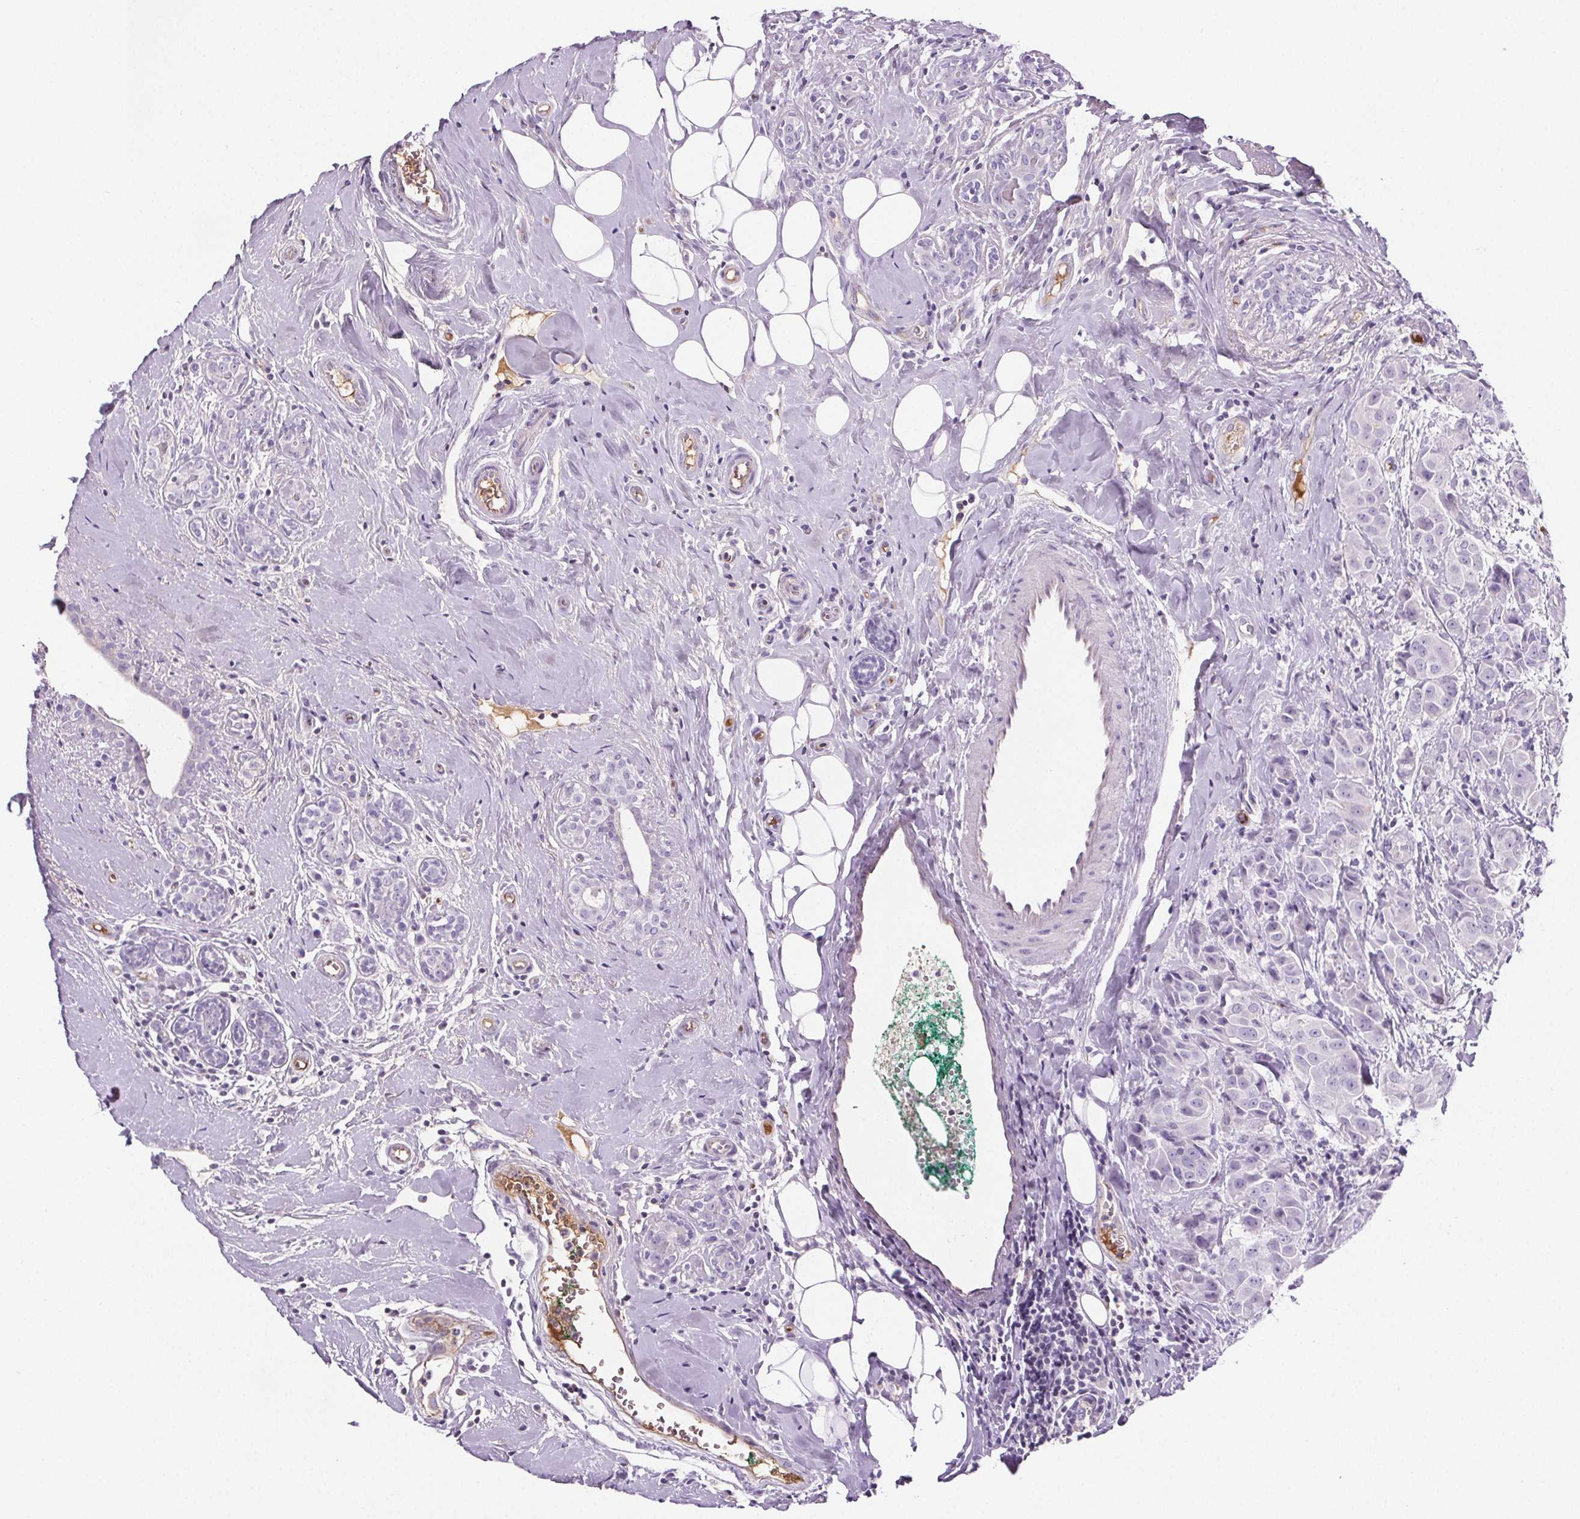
{"staining": {"intensity": "negative", "quantity": "none", "location": "none"}, "tissue": "breast cancer", "cell_type": "Tumor cells", "image_type": "cancer", "snomed": [{"axis": "morphology", "description": "Normal tissue, NOS"}, {"axis": "morphology", "description": "Duct carcinoma"}, {"axis": "topography", "description": "Breast"}], "caption": "DAB immunohistochemical staining of human breast cancer shows no significant positivity in tumor cells. (IHC, brightfield microscopy, high magnification).", "gene": "CD5L", "patient": {"sex": "female", "age": 43}}